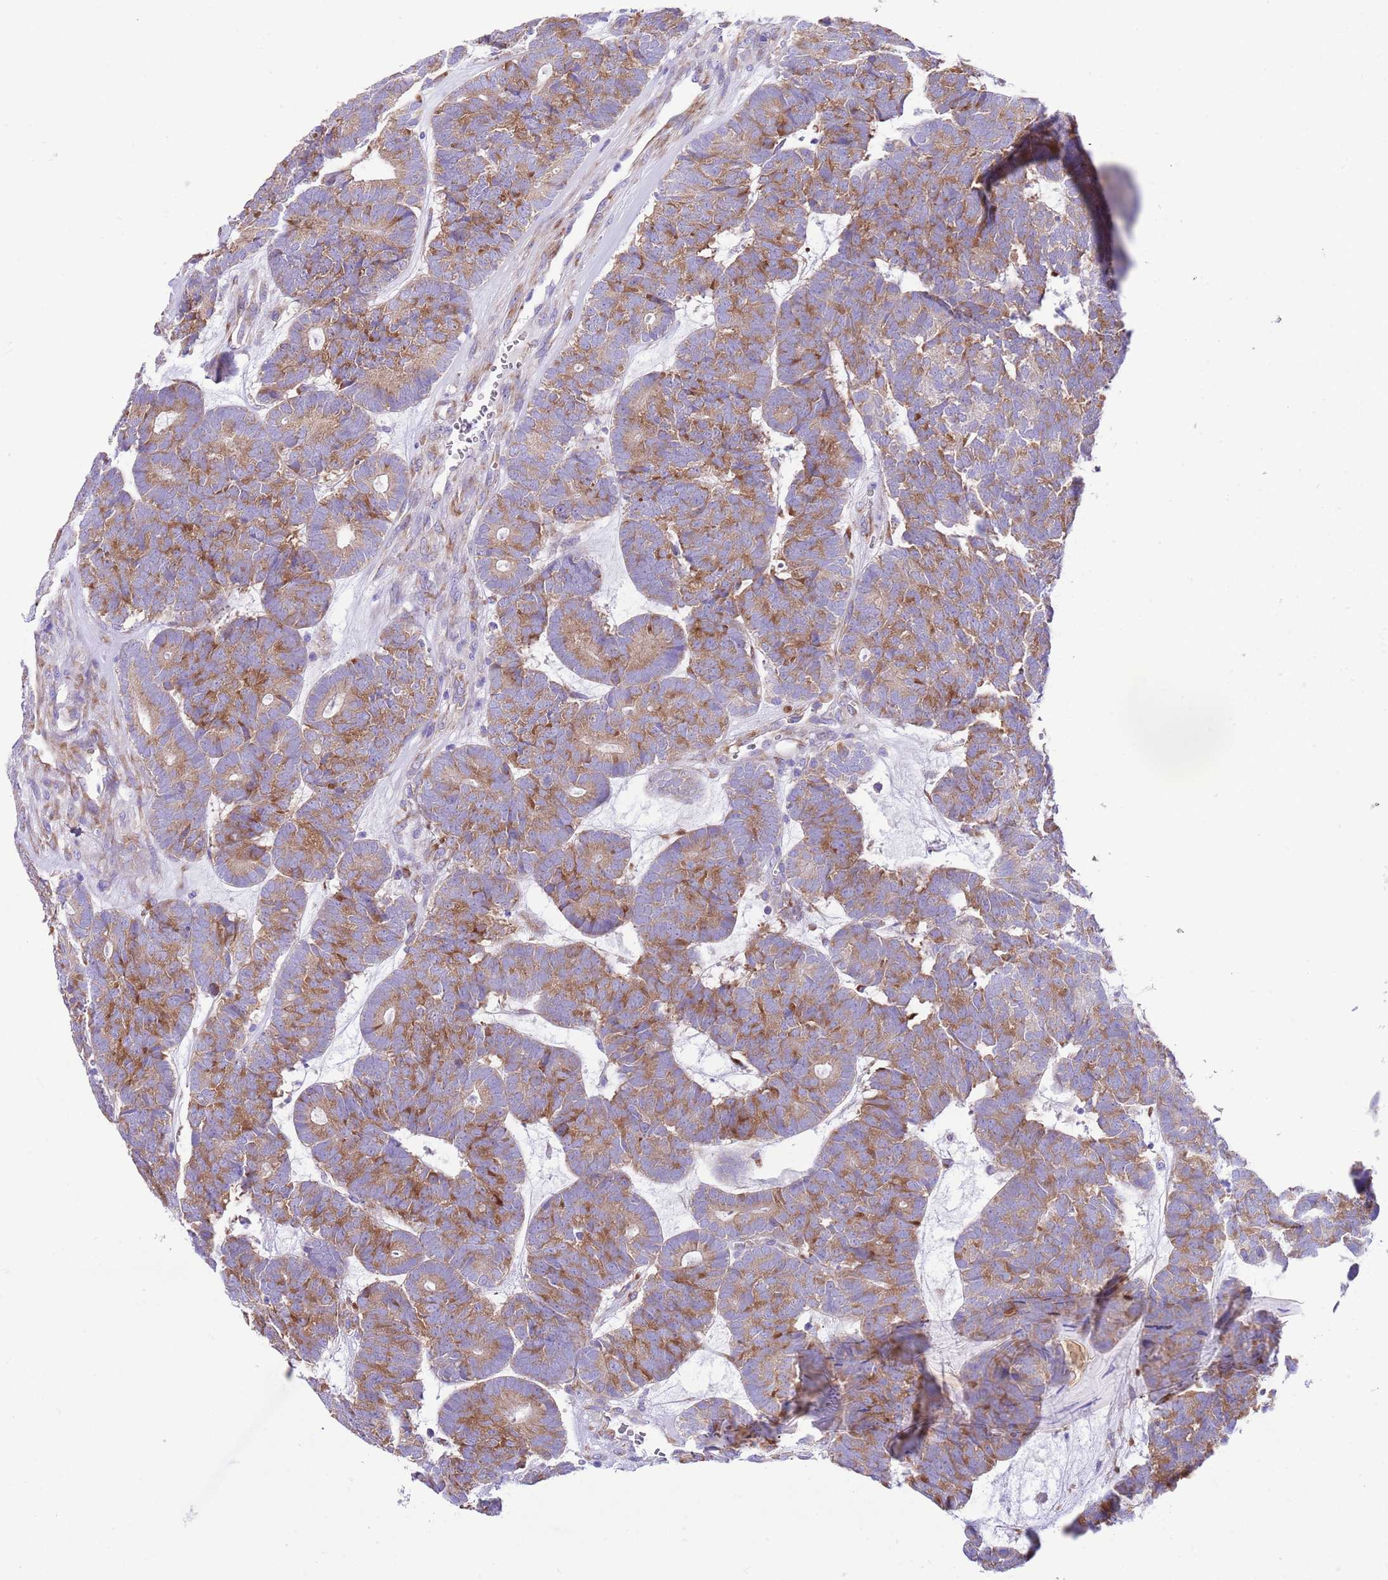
{"staining": {"intensity": "moderate", "quantity": ">75%", "location": "cytoplasmic/membranous"}, "tissue": "head and neck cancer", "cell_type": "Tumor cells", "image_type": "cancer", "snomed": [{"axis": "morphology", "description": "Adenocarcinoma, NOS"}, {"axis": "topography", "description": "Head-Neck"}], "caption": "Moderate cytoplasmic/membranous positivity for a protein is seen in about >75% of tumor cells of head and neck cancer using immunohistochemistry (IHC).", "gene": "RPS10", "patient": {"sex": "female", "age": 81}}